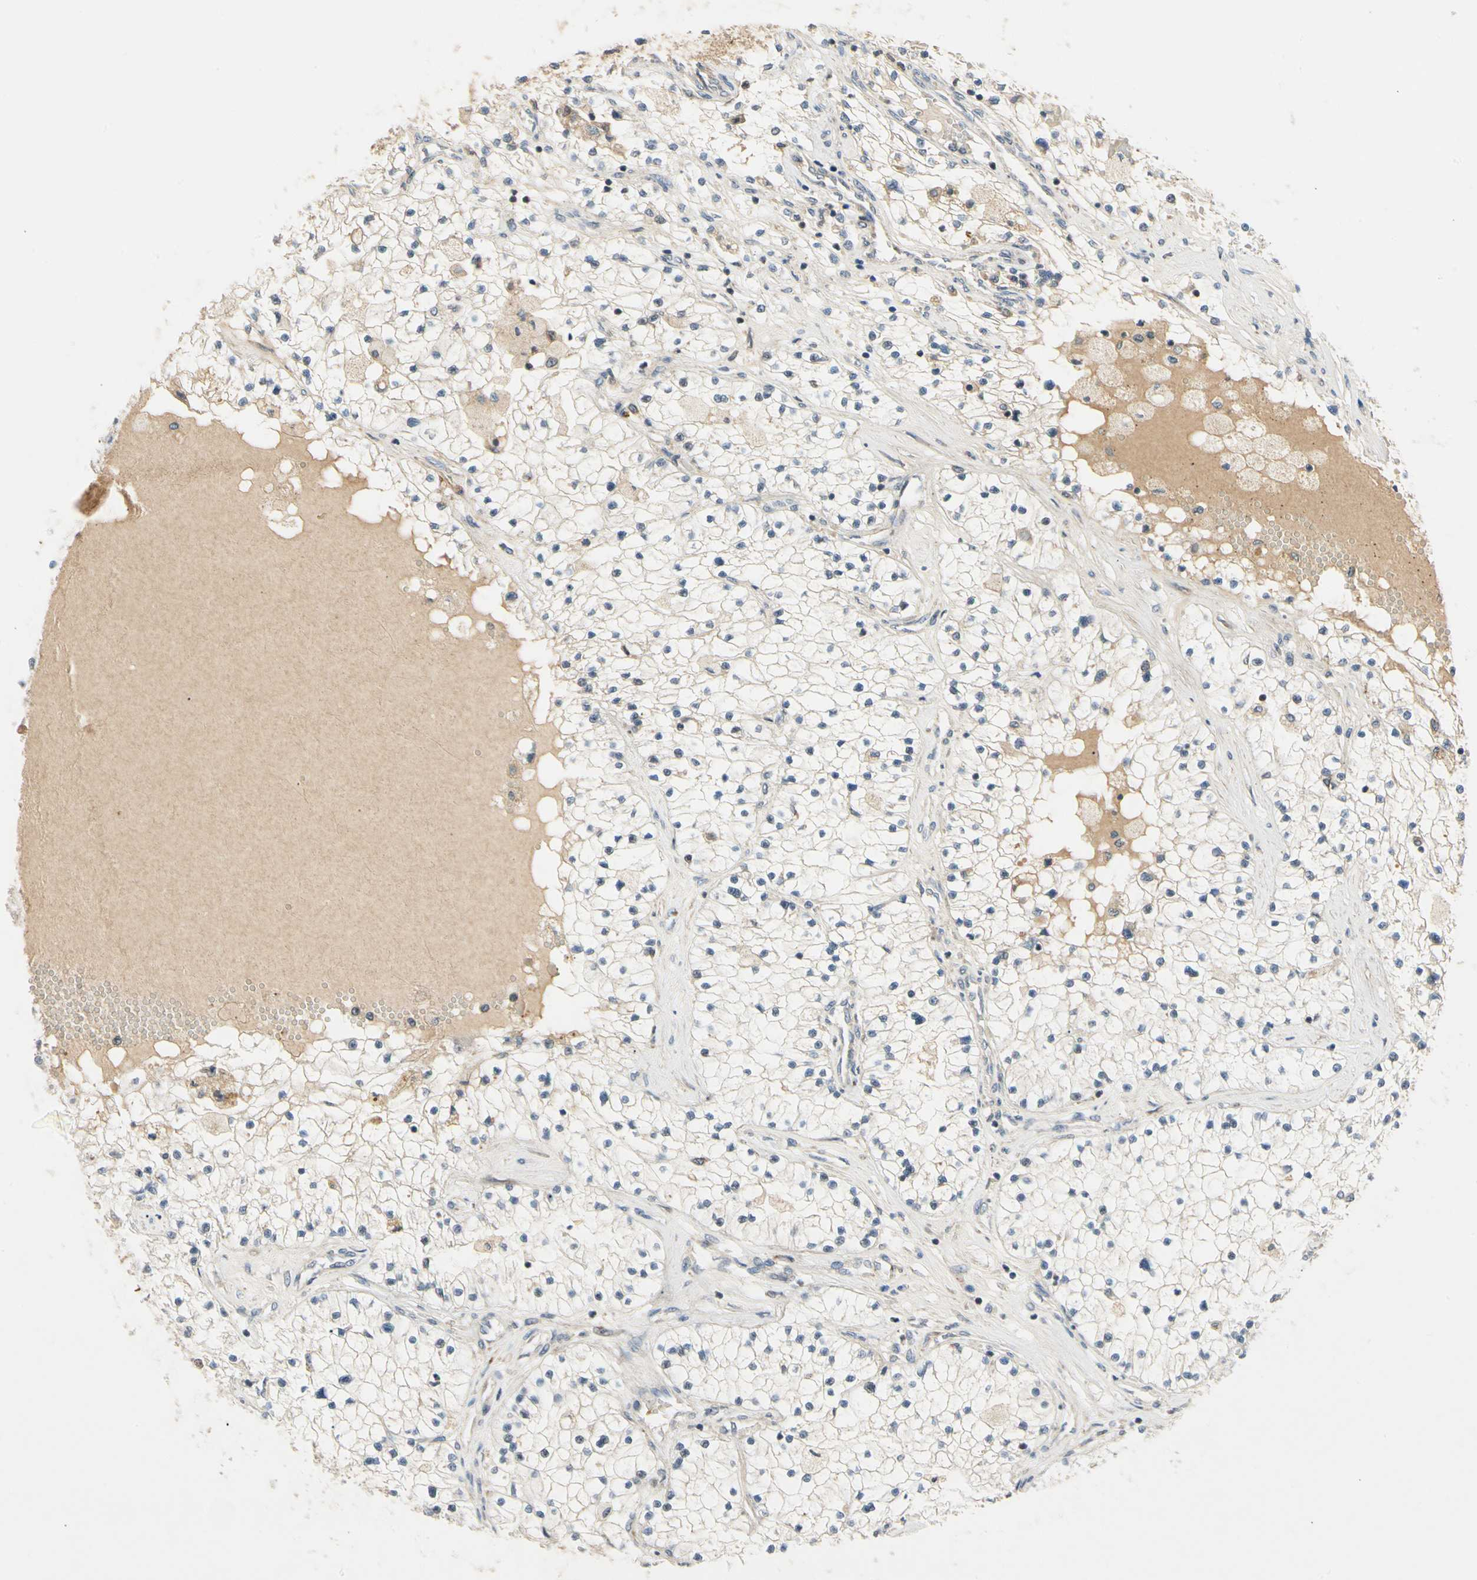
{"staining": {"intensity": "negative", "quantity": "none", "location": "none"}, "tissue": "renal cancer", "cell_type": "Tumor cells", "image_type": "cancer", "snomed": [{"axis": "morphology", "description": "Adenocarcinoma, NOS"}, {"axis": "topography", "description": "Kidney"}], "caption": "Renal cancer (adenocarcinoma) stained for a protein using immunohistochemistry reveals no staining tumor cells.", "gene": "RIOX2", "patient": {"sex": "male", "age": 68}}